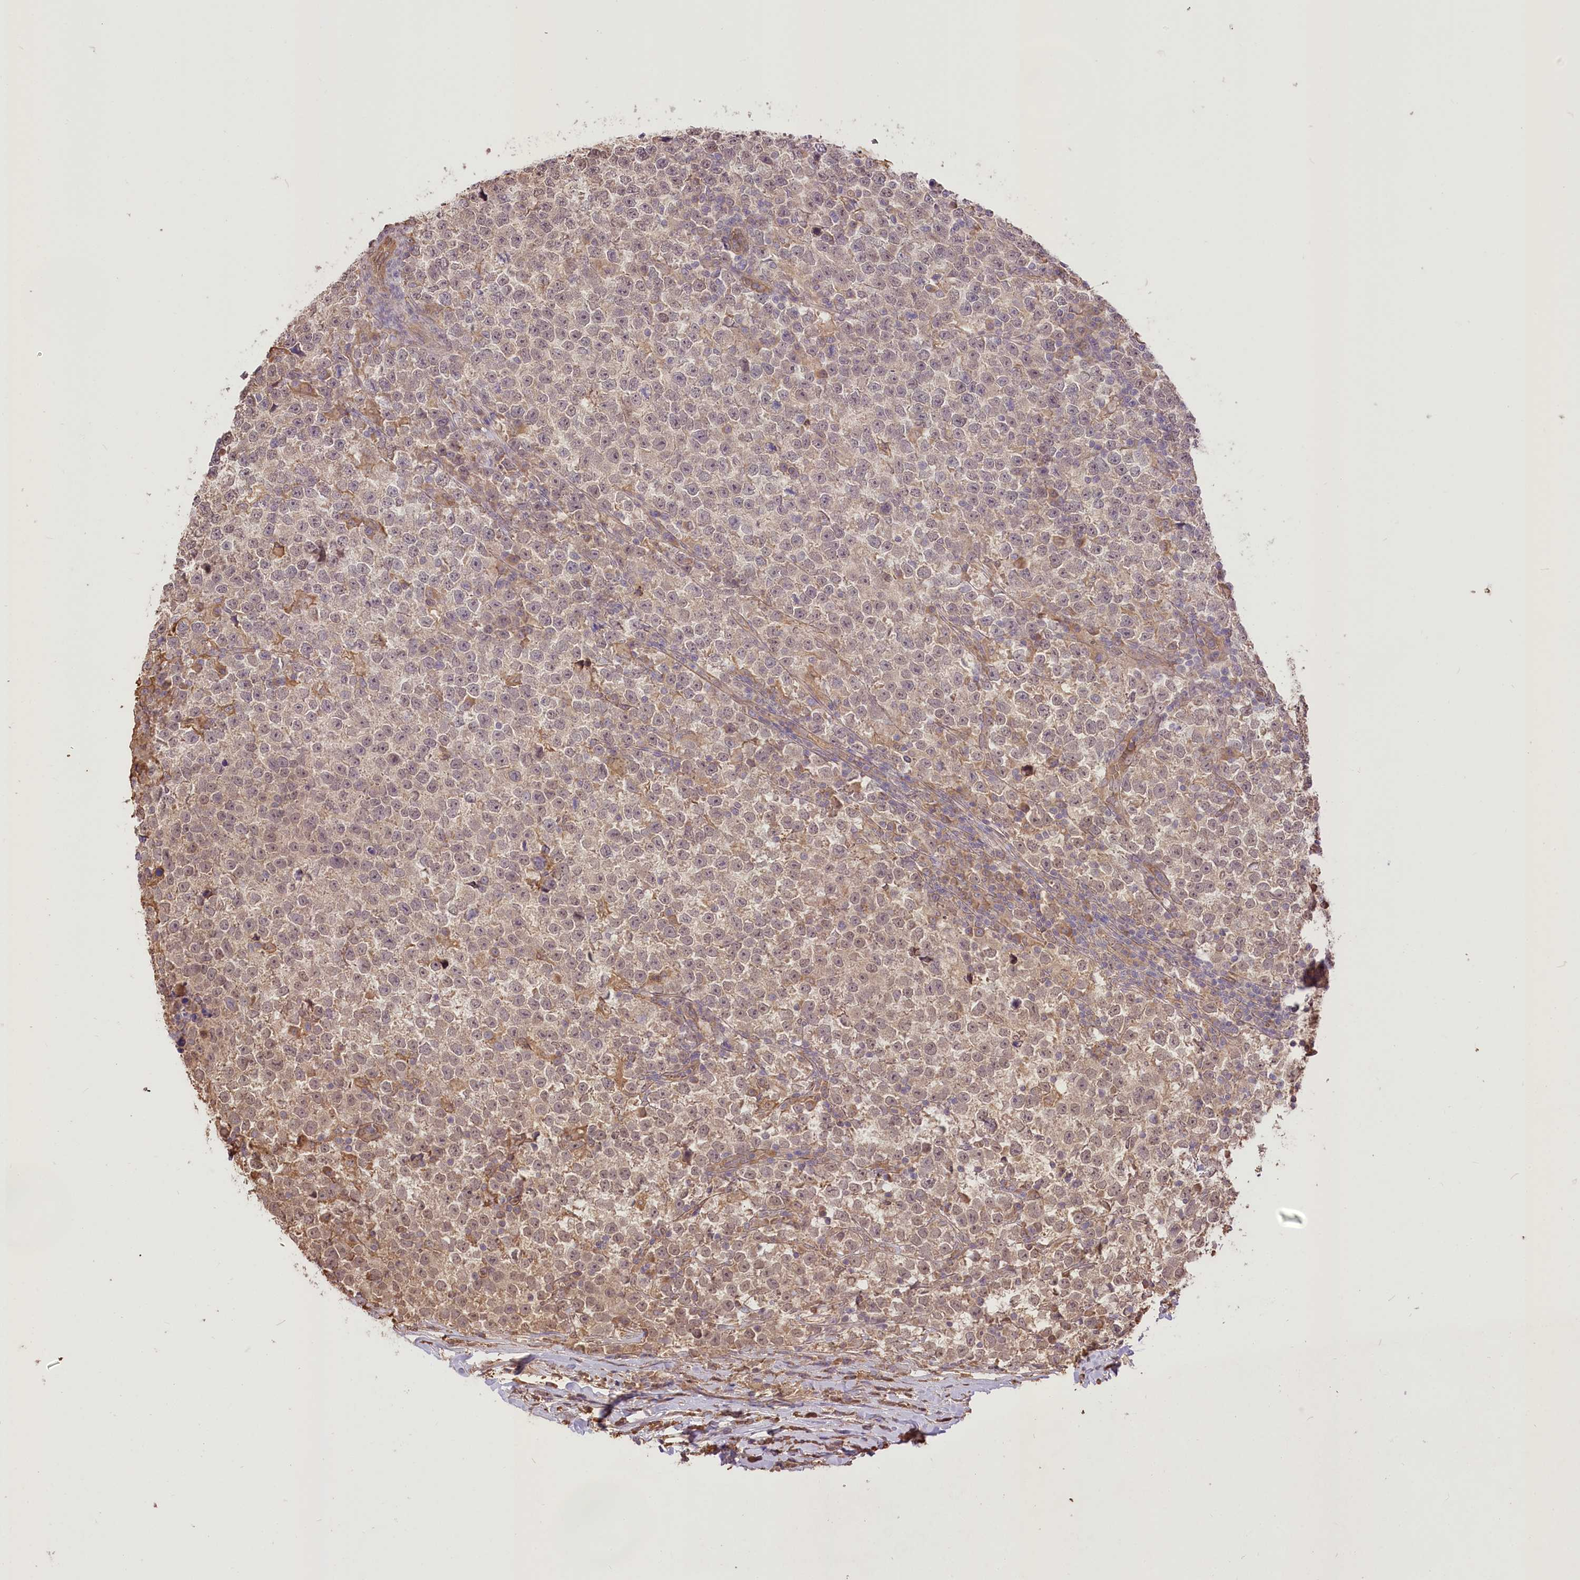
{"staining": {"intensity": "moderate", "quantity": "25%-75%", "location": "cytoplasmic/membranous,nuclear"}, "tissue": "testis cancer", "cell_type": "Tumor cells", "image_type": "cancer", "snomed": [{"axis": "morphology", "description": "Normal tissue, NOS"}, {"axis": "morphology", "description": "Seminoma, NOS"}, {"axis": "topography", "description": "Testis"}], "caption": "Tumor cells reveal moderate cytoplasmic/membranous and nuclear positivity in about 25%-75% of cells in seminoma (testis). The protein of interest is shown in brown color, while the nuclei are stained blue.", "gene": "R3HDM2", "patient": {"sex": "male", "age": 43}}